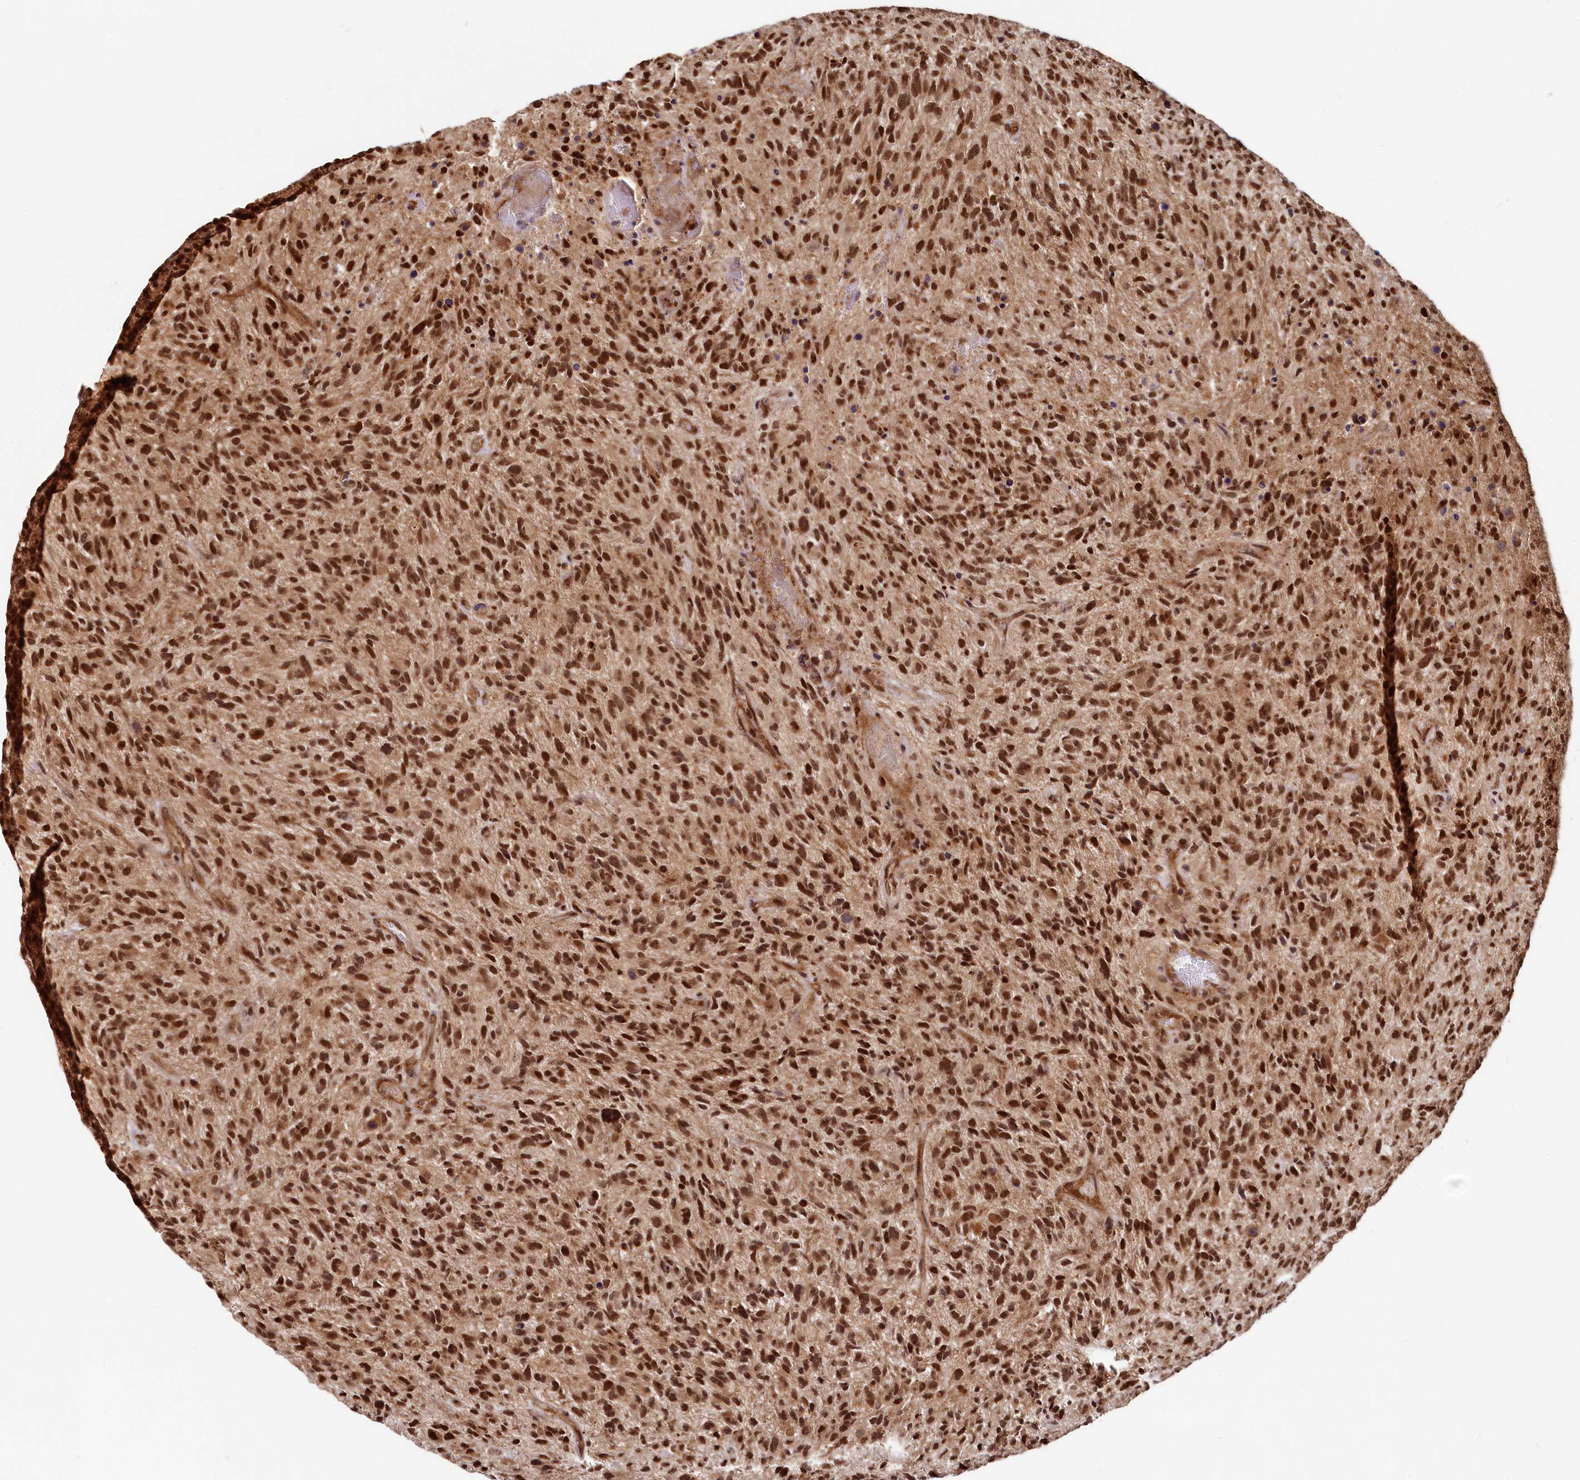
{"staining": {"intensity": "strong", "quantity": ">75%", "location": "nuclear"}, "tissue": "glioma", "cell_type": "Tumor cells", "image_type": "cancer", "snomed": [{"axis": "morphology", "description": "Glioma, malignant, High grade"}, {"axis": "topography", "description": "Brain"}], "caption": "A high amount of strong nuclear expression is identified in about >75% of tumor cells in malignant high-grade glioma tissue. (DAB (3,3'-diaminobenzidine) IHC, brown staining for protein, blue staining for nuclei).", "gene": "TRIM23", "patient": {"sex": "male", "age": 47}}